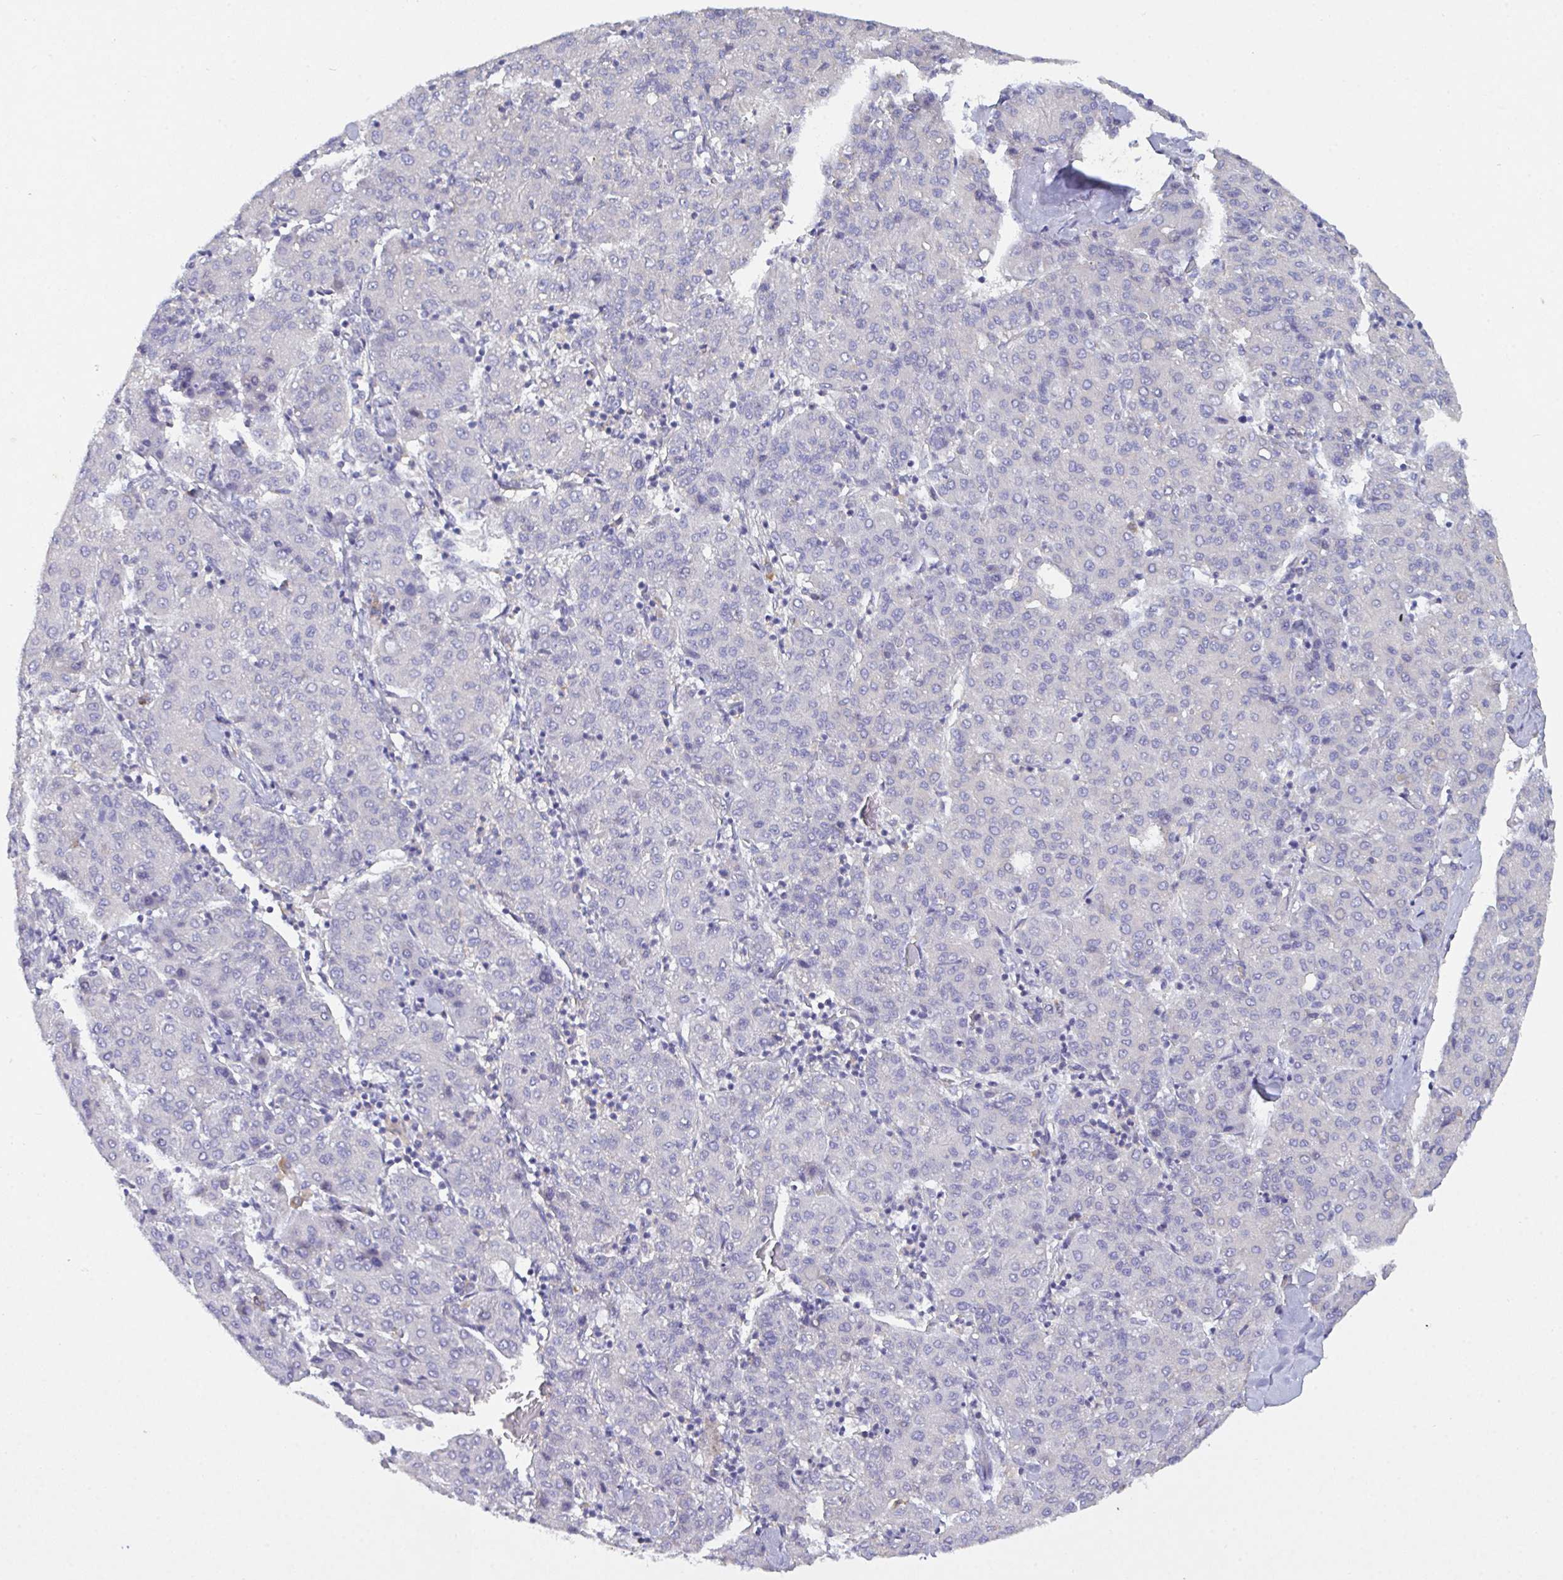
{"staining": {"intensity": "negative", "quantity": "none", "location": "none"}, "tissue": "liver cancer", "cell_type": "Tumor cells", "image_type": "cancer", "snomed": [{"axis": "morphology", "description": "Carcinoma, Hepatocellular, NOS"}, {"axis": "topography", "description": "Liver"}], "caption": "Tumor cells show no significant positivity in liver cancer (hepatocellular carcinoma).", "gene": "SLC66A1", "patient": {"sex": "male", "age": 65}}